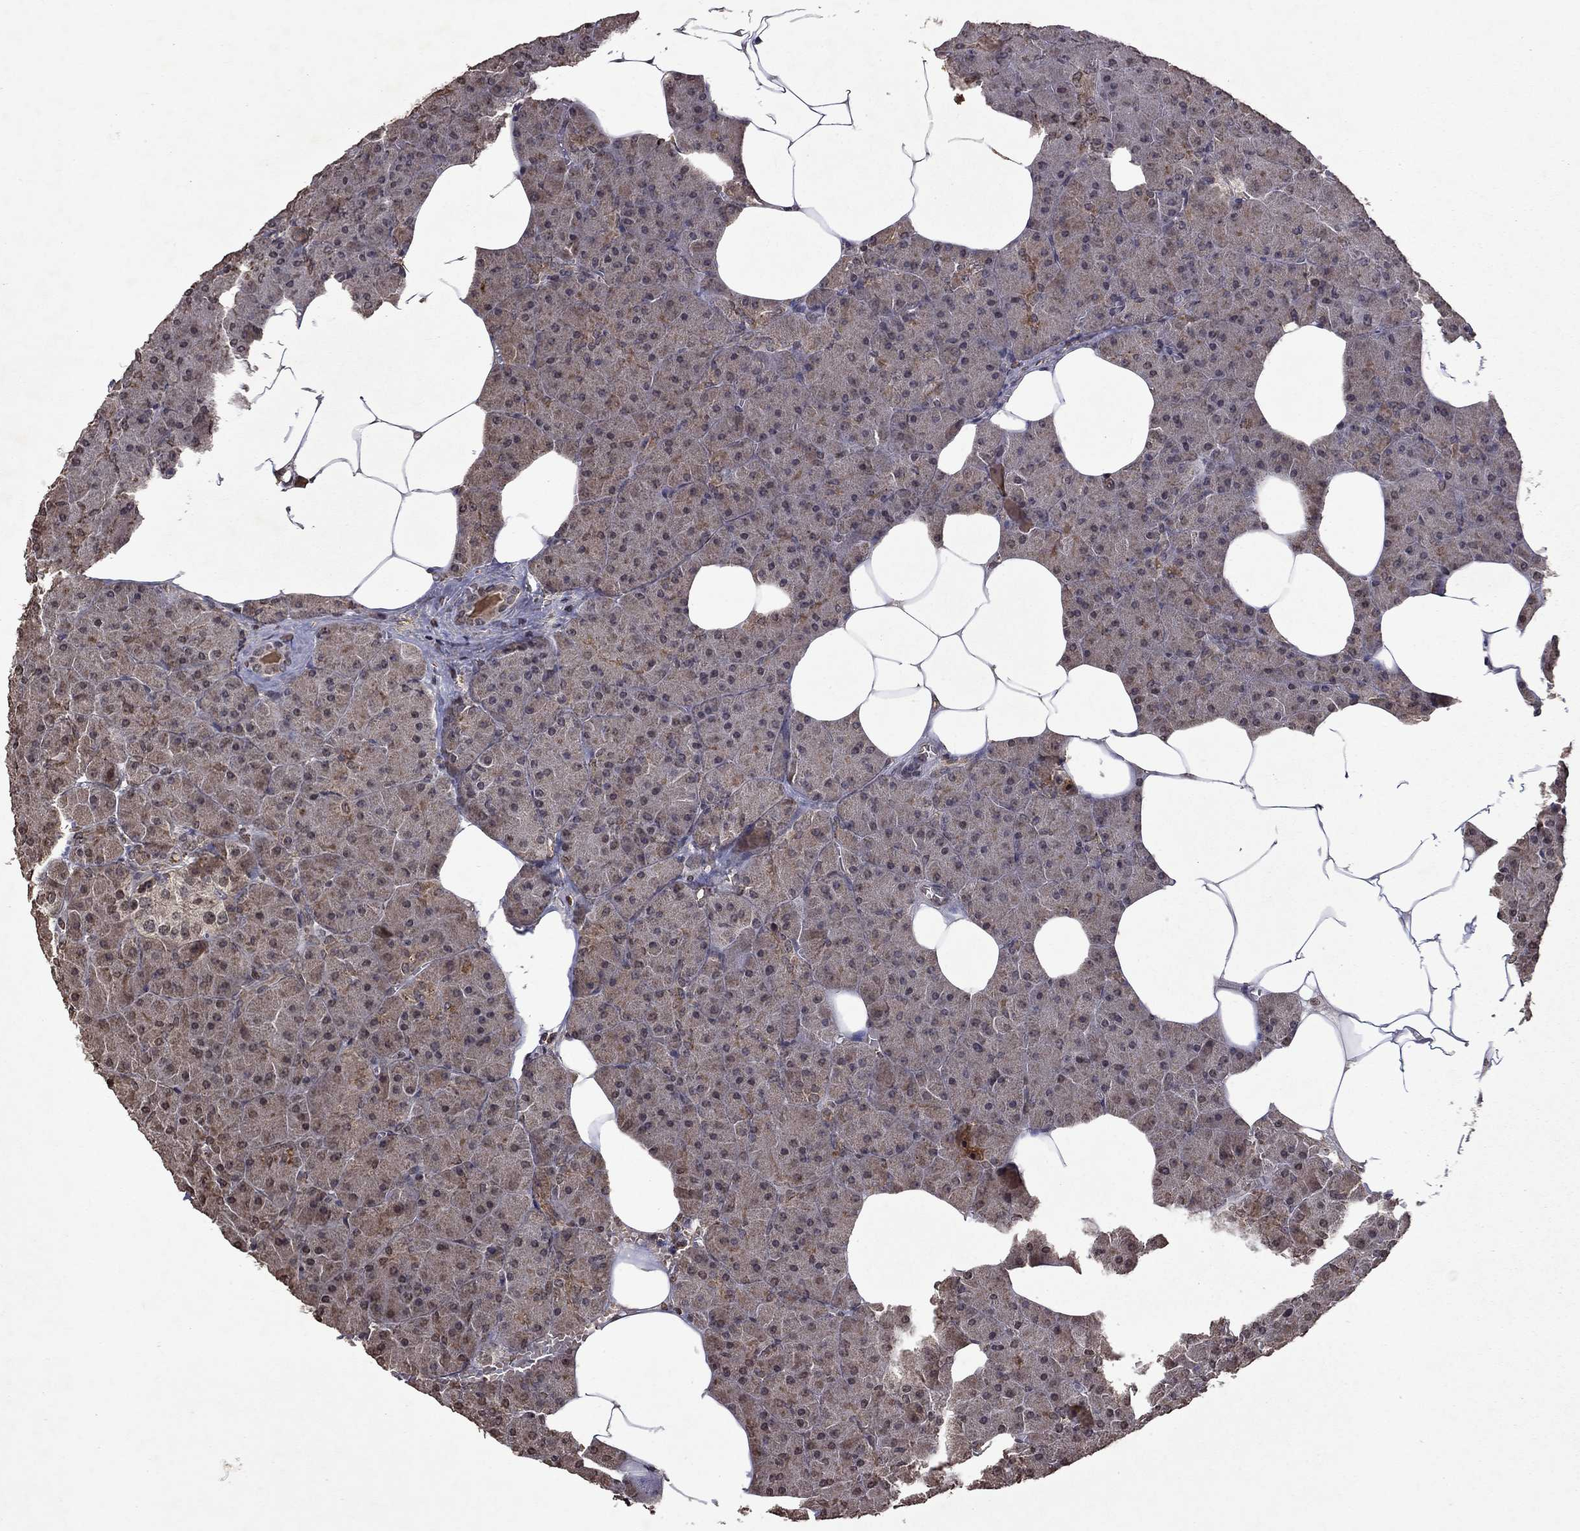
{"staining": {"intensity": "weak", "quantity": "<25%", "location": "cytoplasmic/membranous,nuclear"}, "tissue": "pancreas", "cell_type": "Exocrine glandular cells", "image_type": "normal", "snomed": [{"axis": "morphology", "description": "Normal tissue, NOS"}, {"axis": "topography", "description": "Pancreas"}], "caption": "Image shows no protein positivity in exocrine glandular cells of benign pancreas. (DAB IHC, high magnification).", "gene": "NLGN1", "patient": {"sex": "male", "age": 61}}